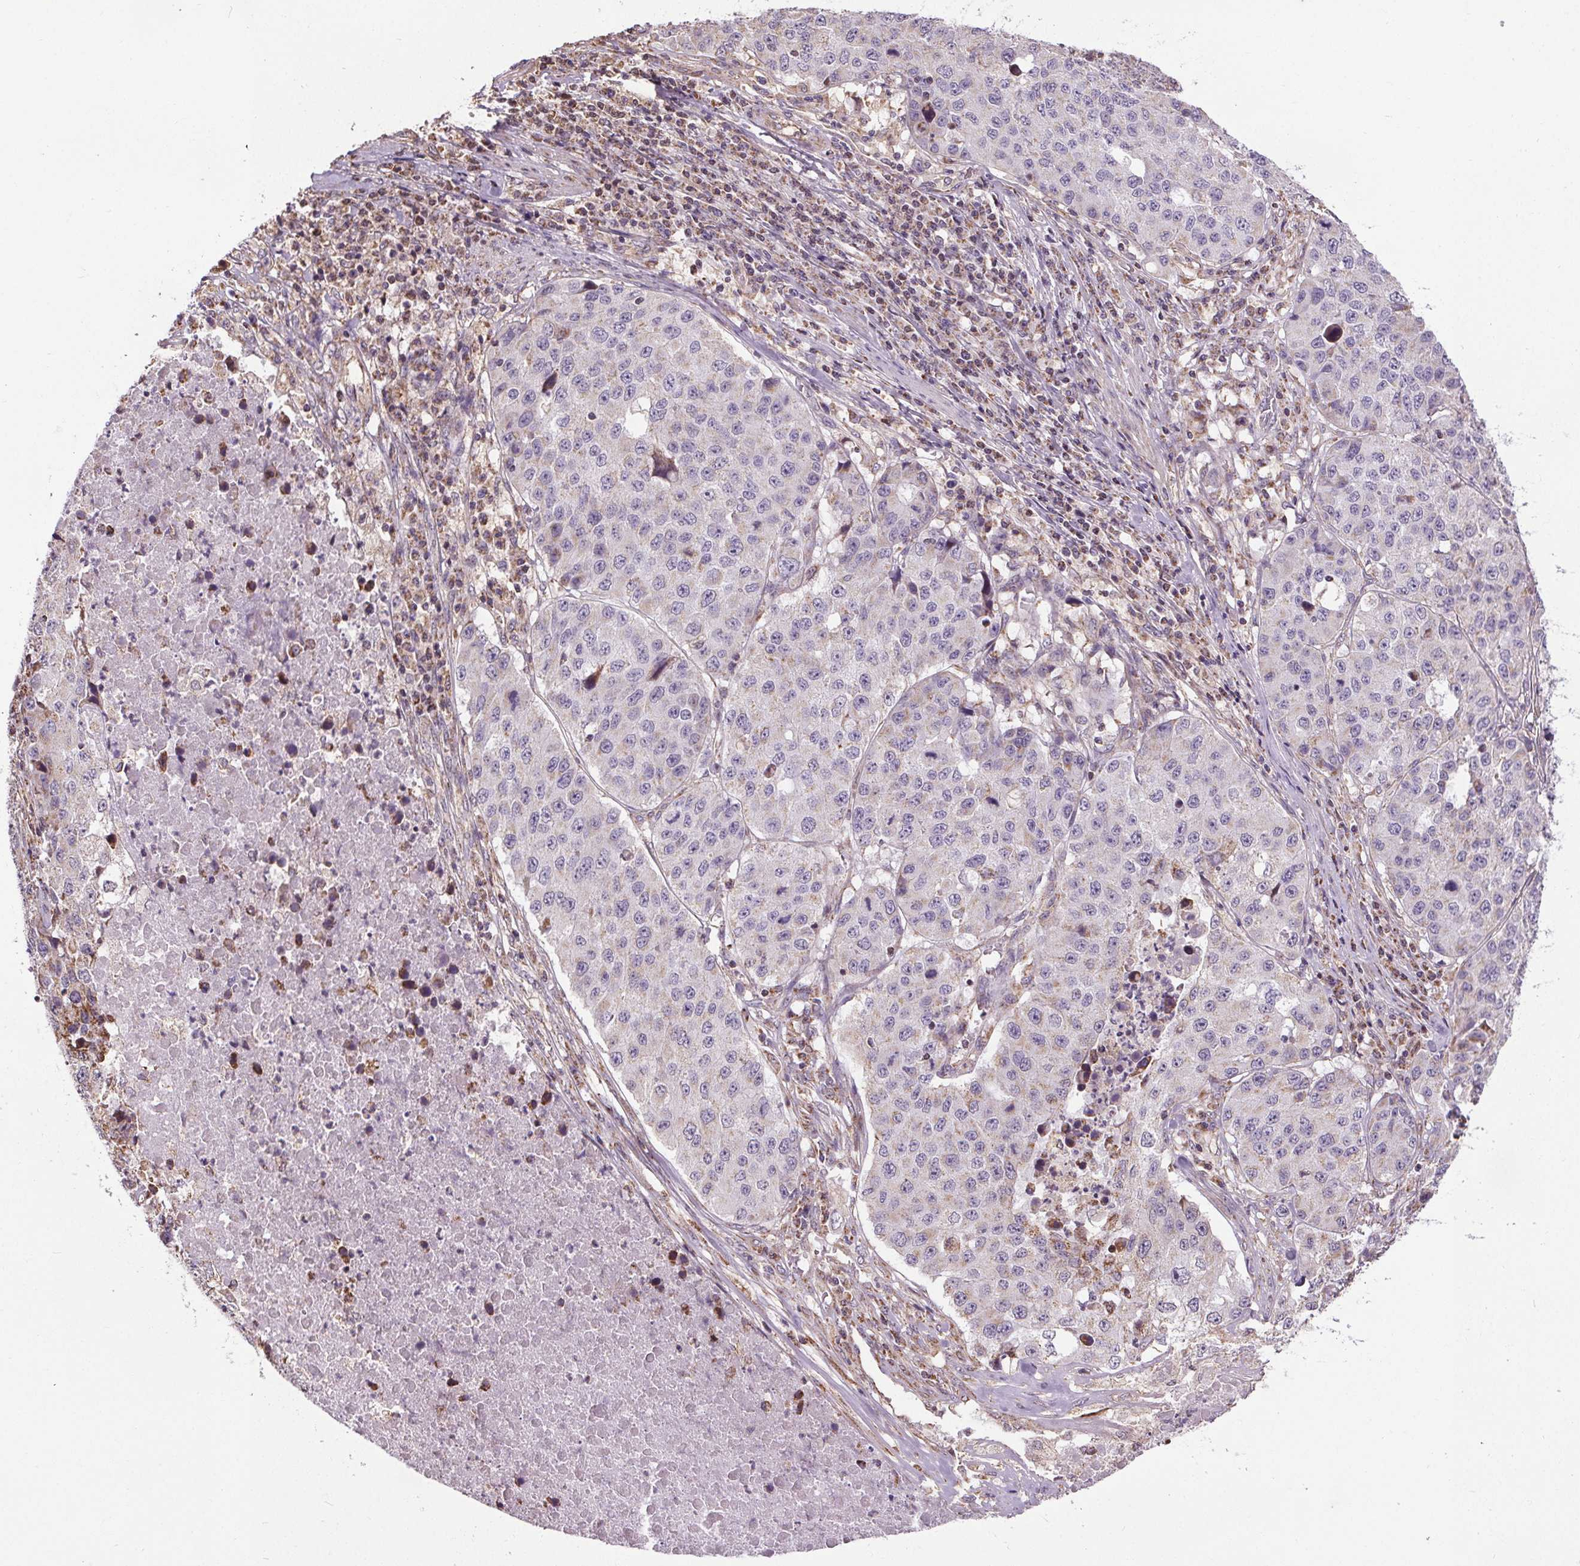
{"staining": {"intensity": "negative", "quantity": "none", "location": "none"}, "tissue": "stomach cancer", "cell_type": "Tumor cells", "image_type": "cancer", "snomed": [{"axis": "morphology", "description": "Adenocarcinoma, NOS"}, {"axis": "topography", "description": "Stomach"}], "caption": "Protein analysis of stomach adenocarcinoma demonstrates no significant positivity in tumor cells.", "gene": "ZNF548", "patient": {"sex": "male", "age": 71}}